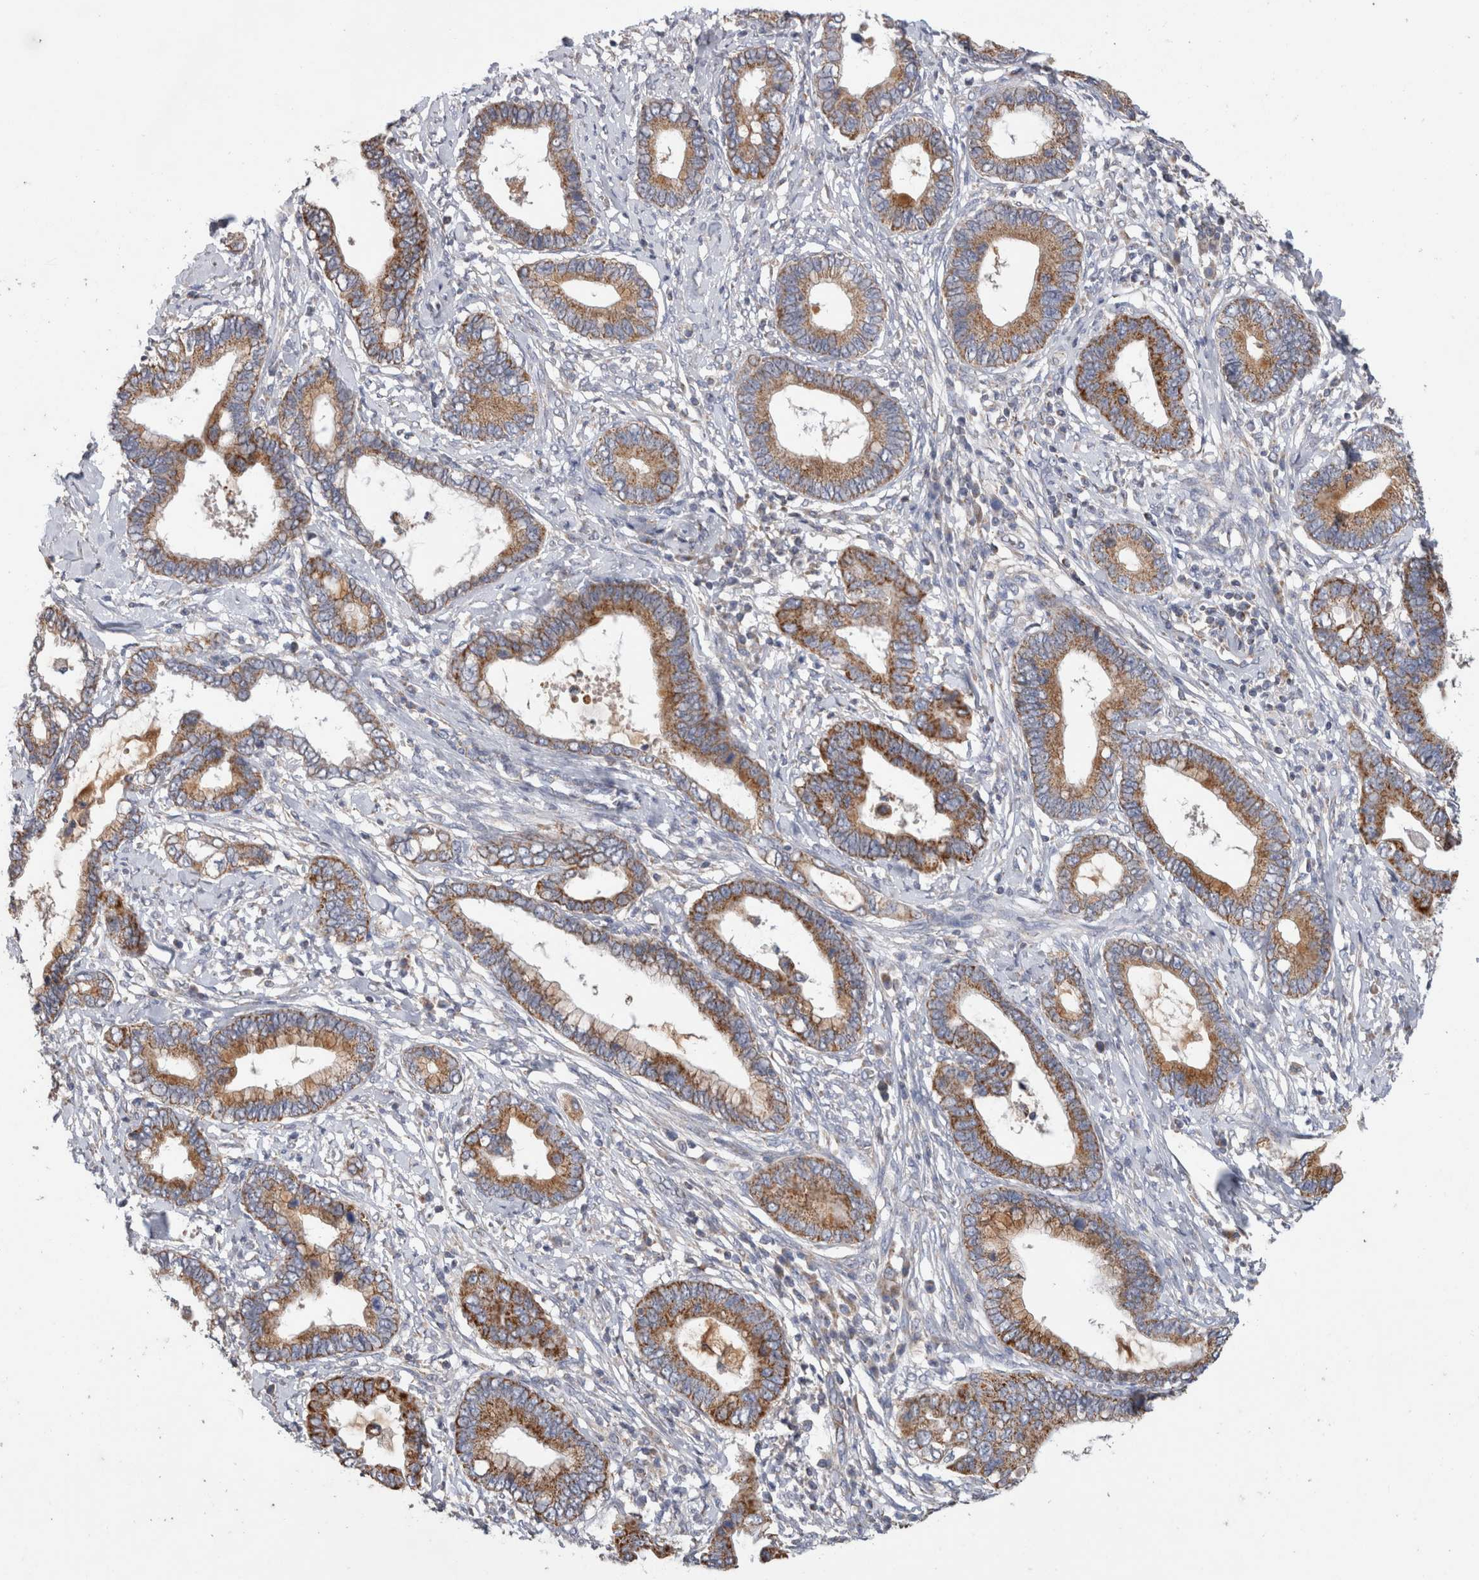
{"staining": {"intensity": "strong", "quantity": ">75%", "location": "cytoplasmic/membranous"}, "tissue": "cervical cancer", "cell_type": "Tumor cells", "image_type": "cancer", "snomed": [{"axis": "morphology", "description": "Adenocarcinoma, NOS"}, {"axis": "topography", "description": "Cervix"}], "caption": "Adenocarcinoma (cervical) was stained to show a protein in brown. There is high levels of strong cytoplasmic/membranous positivity in about >75% of tumor cells. The staining was performed using DAB (3,3'-diaminobenzidine), with brown indicating positive protein expression. Nuclei are stained blue with hematoxylin.", "gene": "IARS2", "patient": {"sex": "female", "age": 44}}